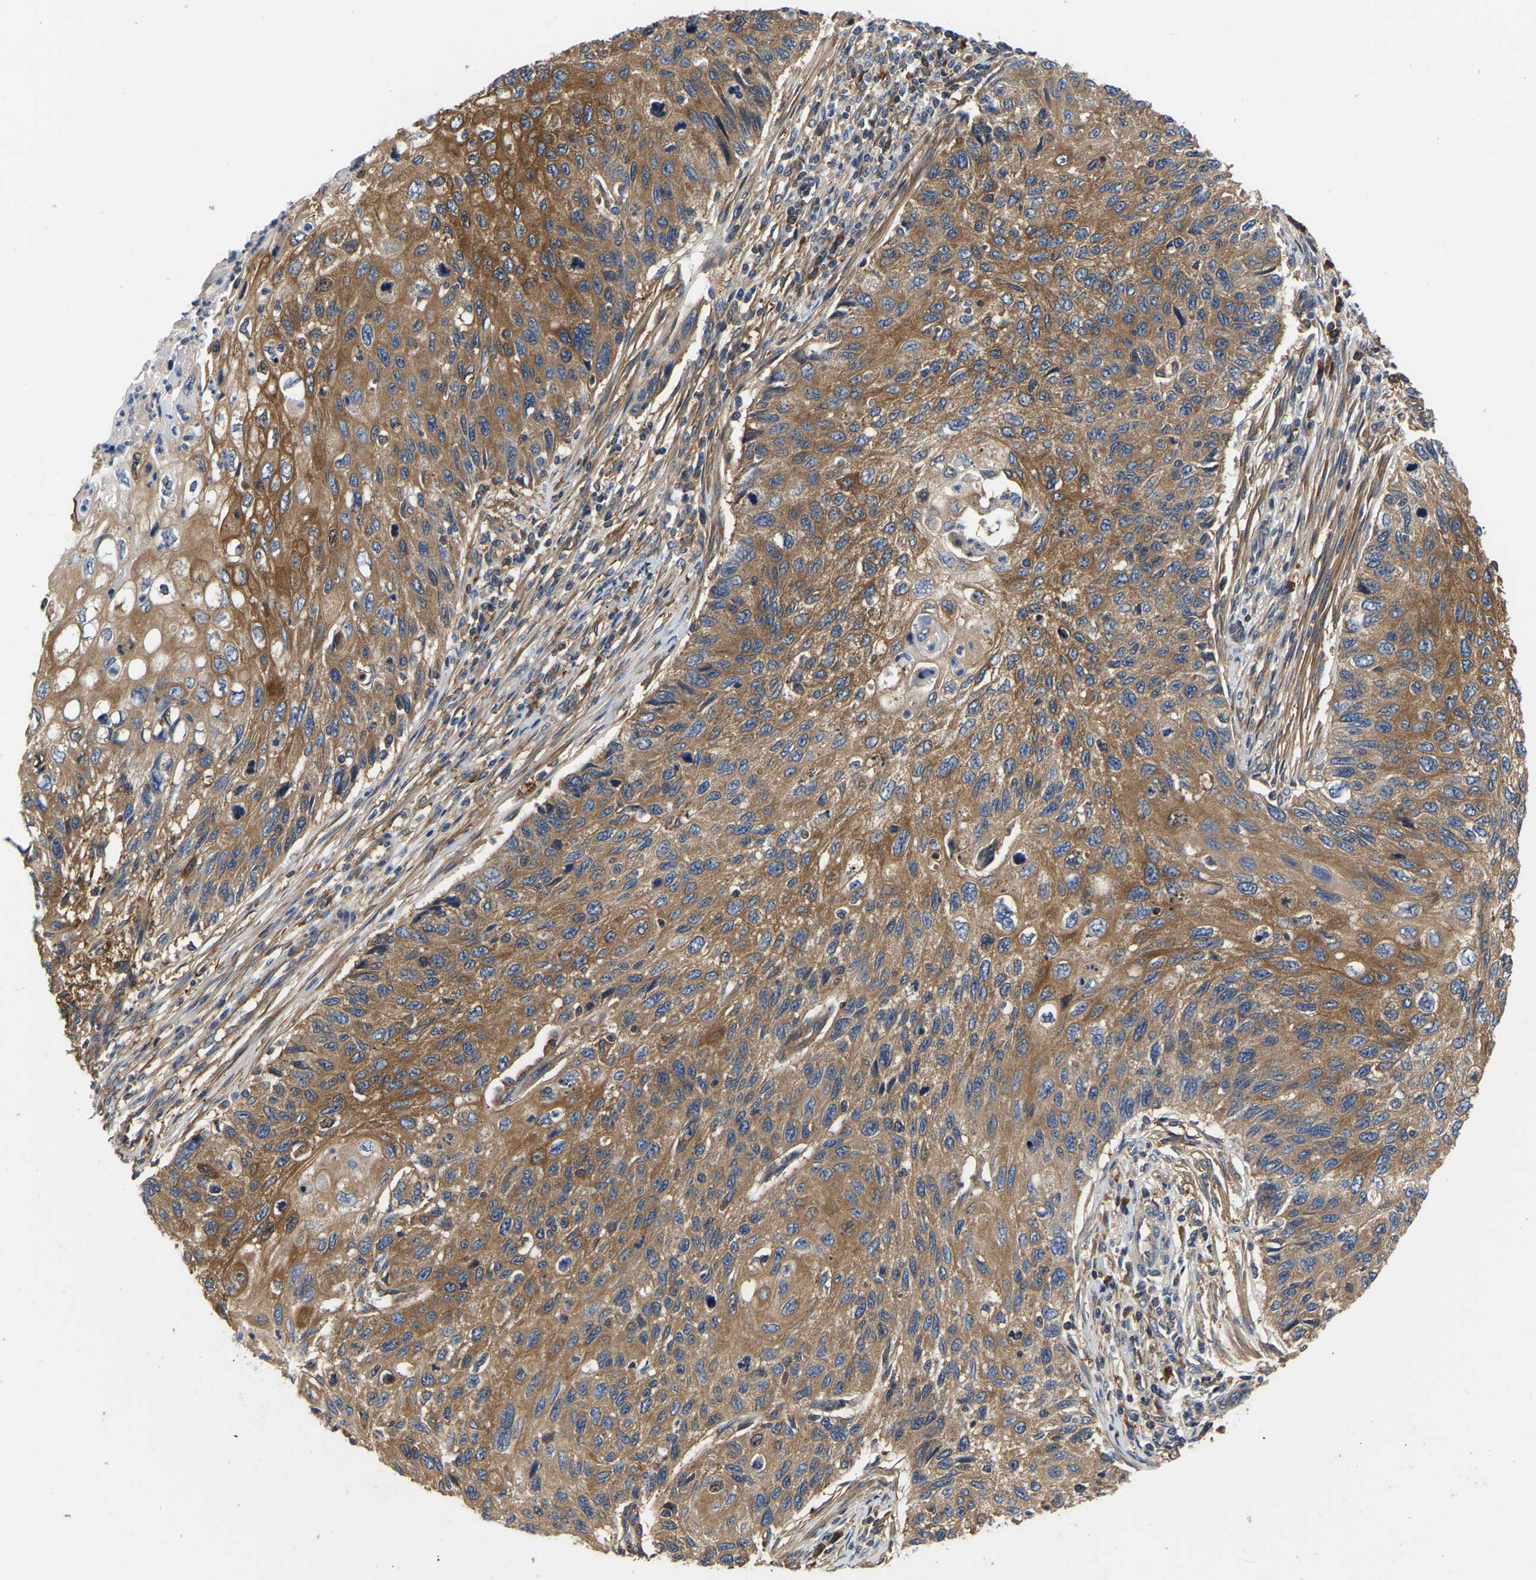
{"staining": {"intensity": "moderate", "quantity": ">75%", "location": "cytoplasmic/membranous"}, "tissue": "cervical cancer", "cell_type": "Tumor cells", "image_type": "cancer", "snomed": [{"axis": "morphology", "description": "Squamous cell carcinoma, NOS"}, {"axis": "topography", "description": "Cervix"}], "caption": "This photomicrograph demonstrates immunohistochemistry (IHC) staining of squamous cell carcinoma (cervical), with medium moderate cytoplasmic/membranous staining in about >75% of tumor cells.", "gene": "GARS1", "patient": {"sex": "female", "age": 70}}